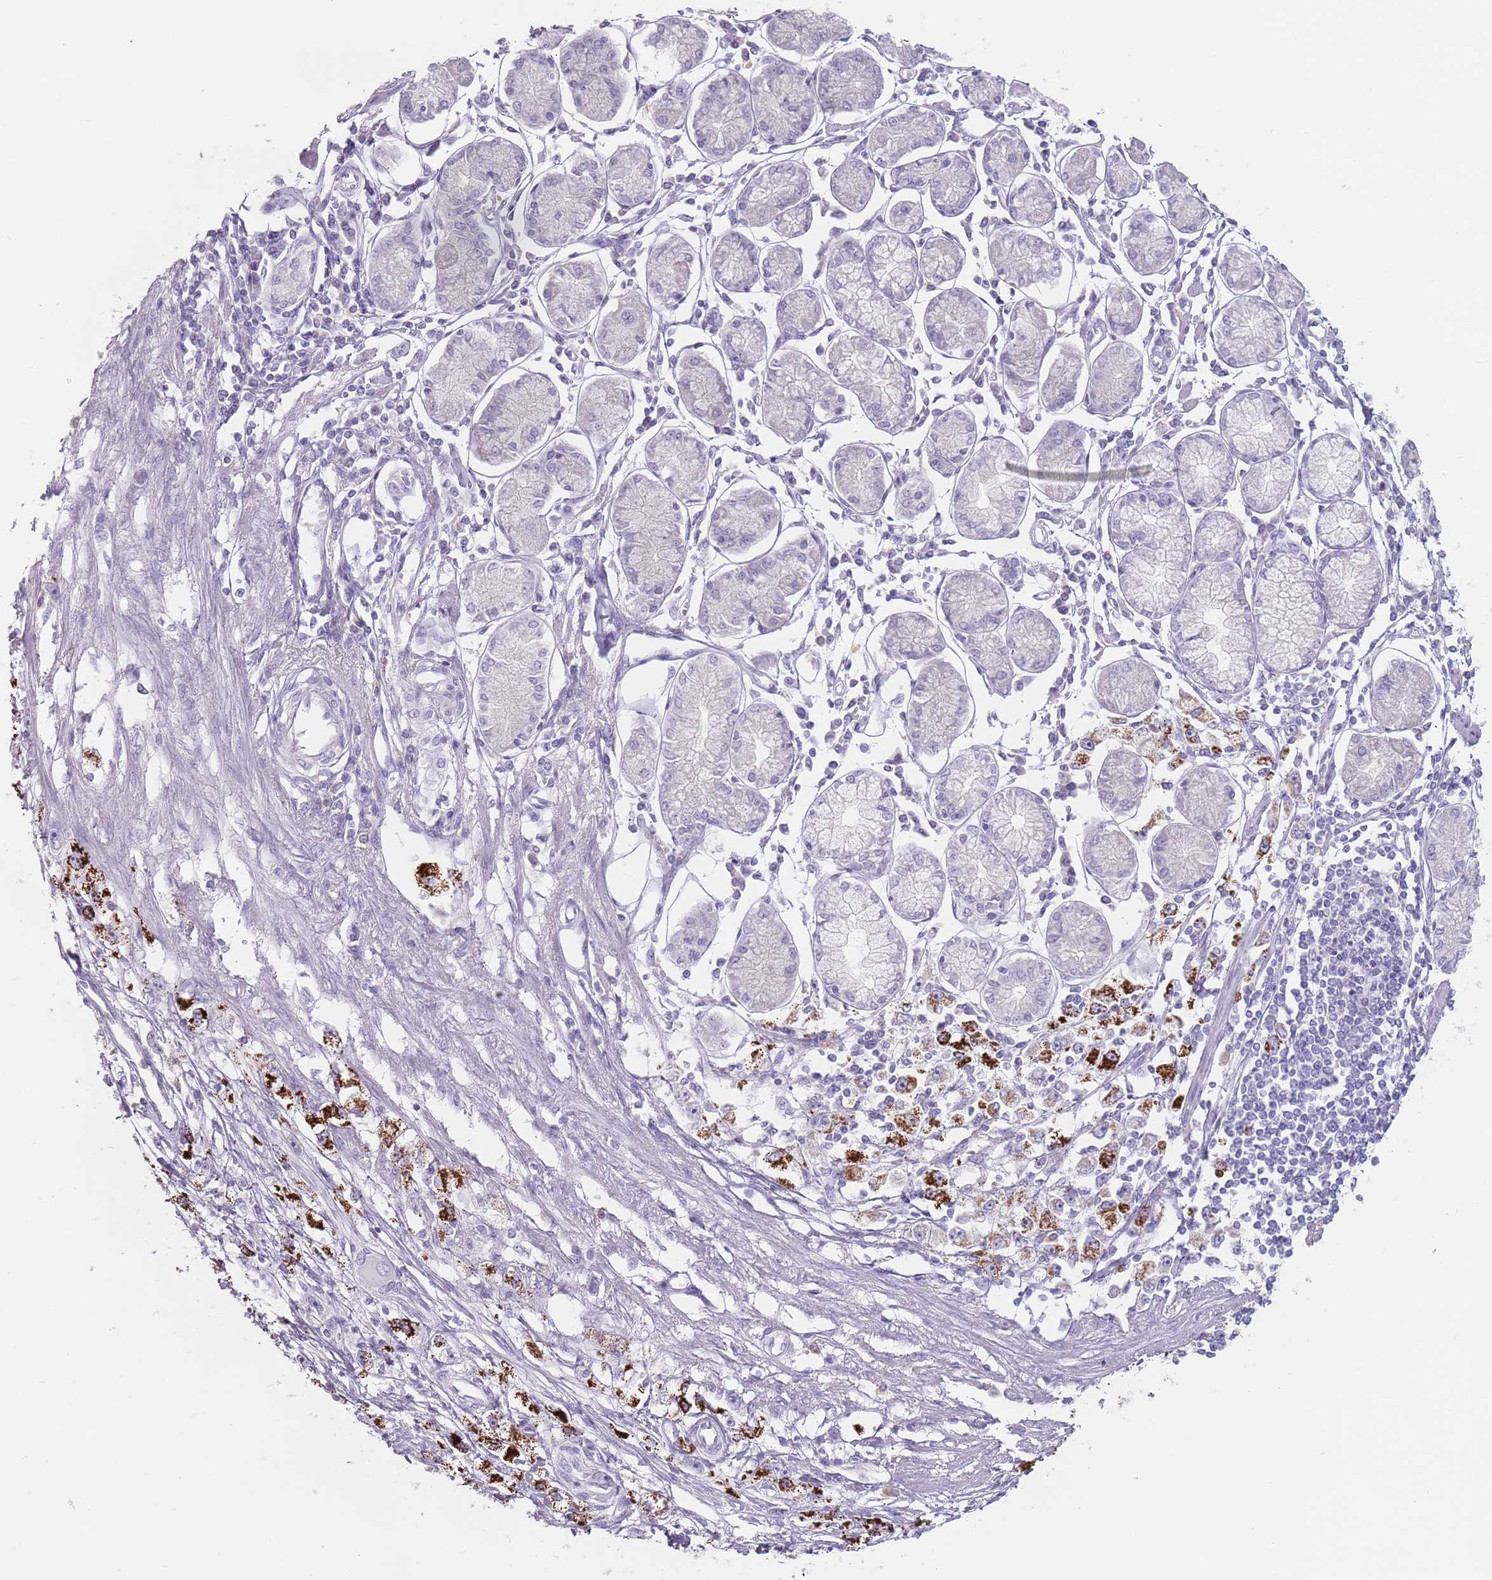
{"staining": {"intensity": "strong", "quantity": ">75%", "location": "cytoplasmic/membranous"}, "tissue": "stomach cancer", "cell_type": "Tumor cells", "image_type": "cancer", "snomed": [{"axis": "morphology", "description": "Adenocarcinoma, NOS"}, {"axis": "topography", "description": "Stomach"}], "caption": "The micrograph displays staining of adenocarcinoma (stomach), revealing strong cytoplasmic/membranous protein expression (brown color) within tumor cells.", "gene": "ZNF584", "patient": {"sex": "female", "age": 59}}